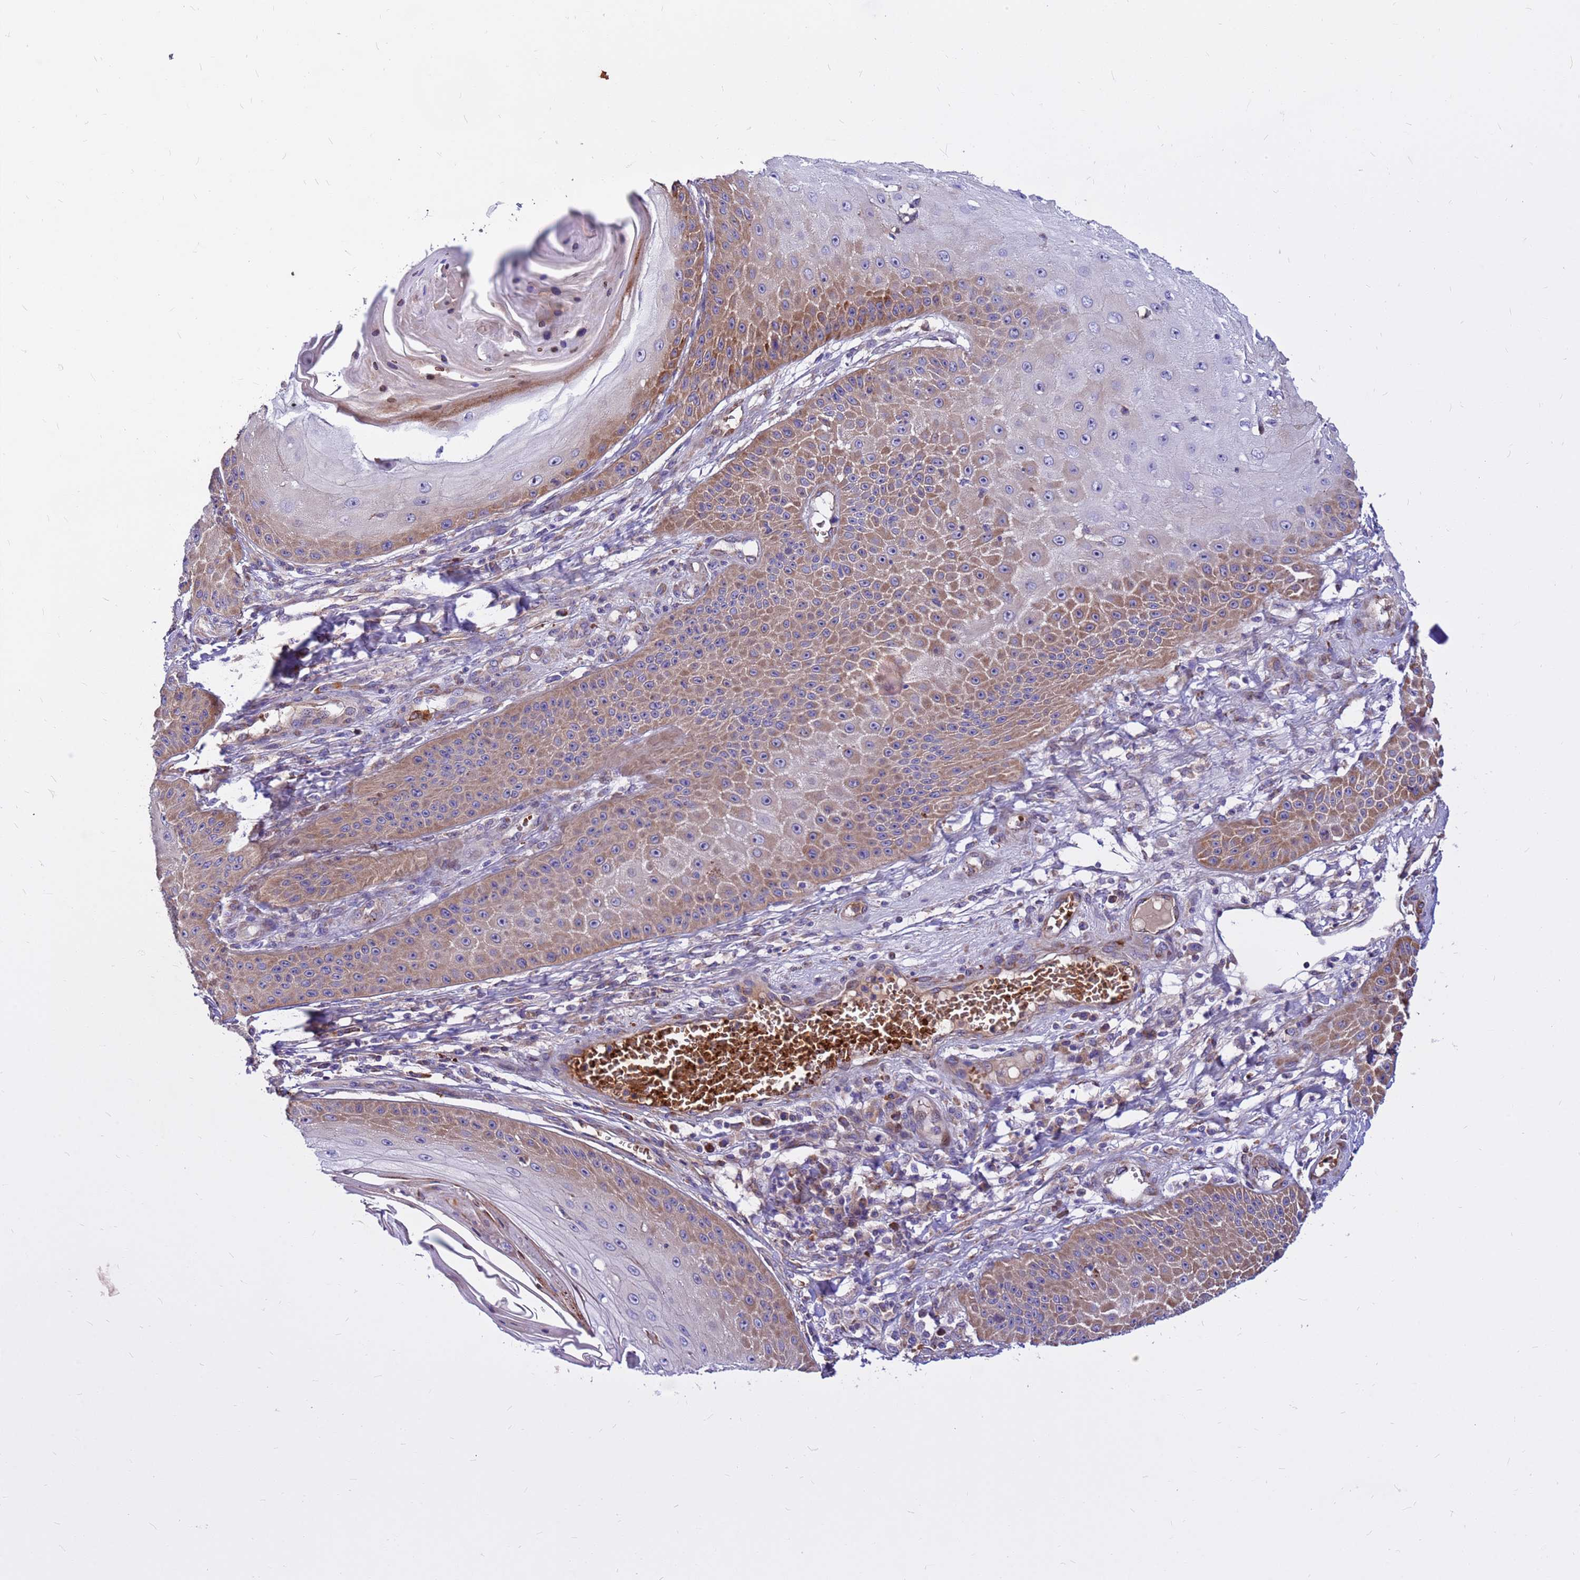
{"staining": {"intensity": "moderate", "quantity": "25%-75%", "location": "cytoplasmic/membranous"}, "tissue": "skin cancer", "cell_type": "Tumor cells", "image_type": "cancer", "snomed": [{"axis": "morphology", "description": "Squamous cell carcinoma, NOS"}, {"axis": "topography", "description": "Skin"}], "caption": "A high-resolution micrograph shows immunohistochemistry (IHC) staining of skin cancer (squamous cell carcinoma), which shows moderate cytoplasmic/membranous staining in approximately 25%-75% of tumor cells. The protein is stained brown, and the nuclei are stained in blue (DAB (3,3'-diaminobenzidine) IHC with brightfield microscopy, high magnification).", "gene": "ZNF669", "patient": {"sex": "male", "age": 70}}